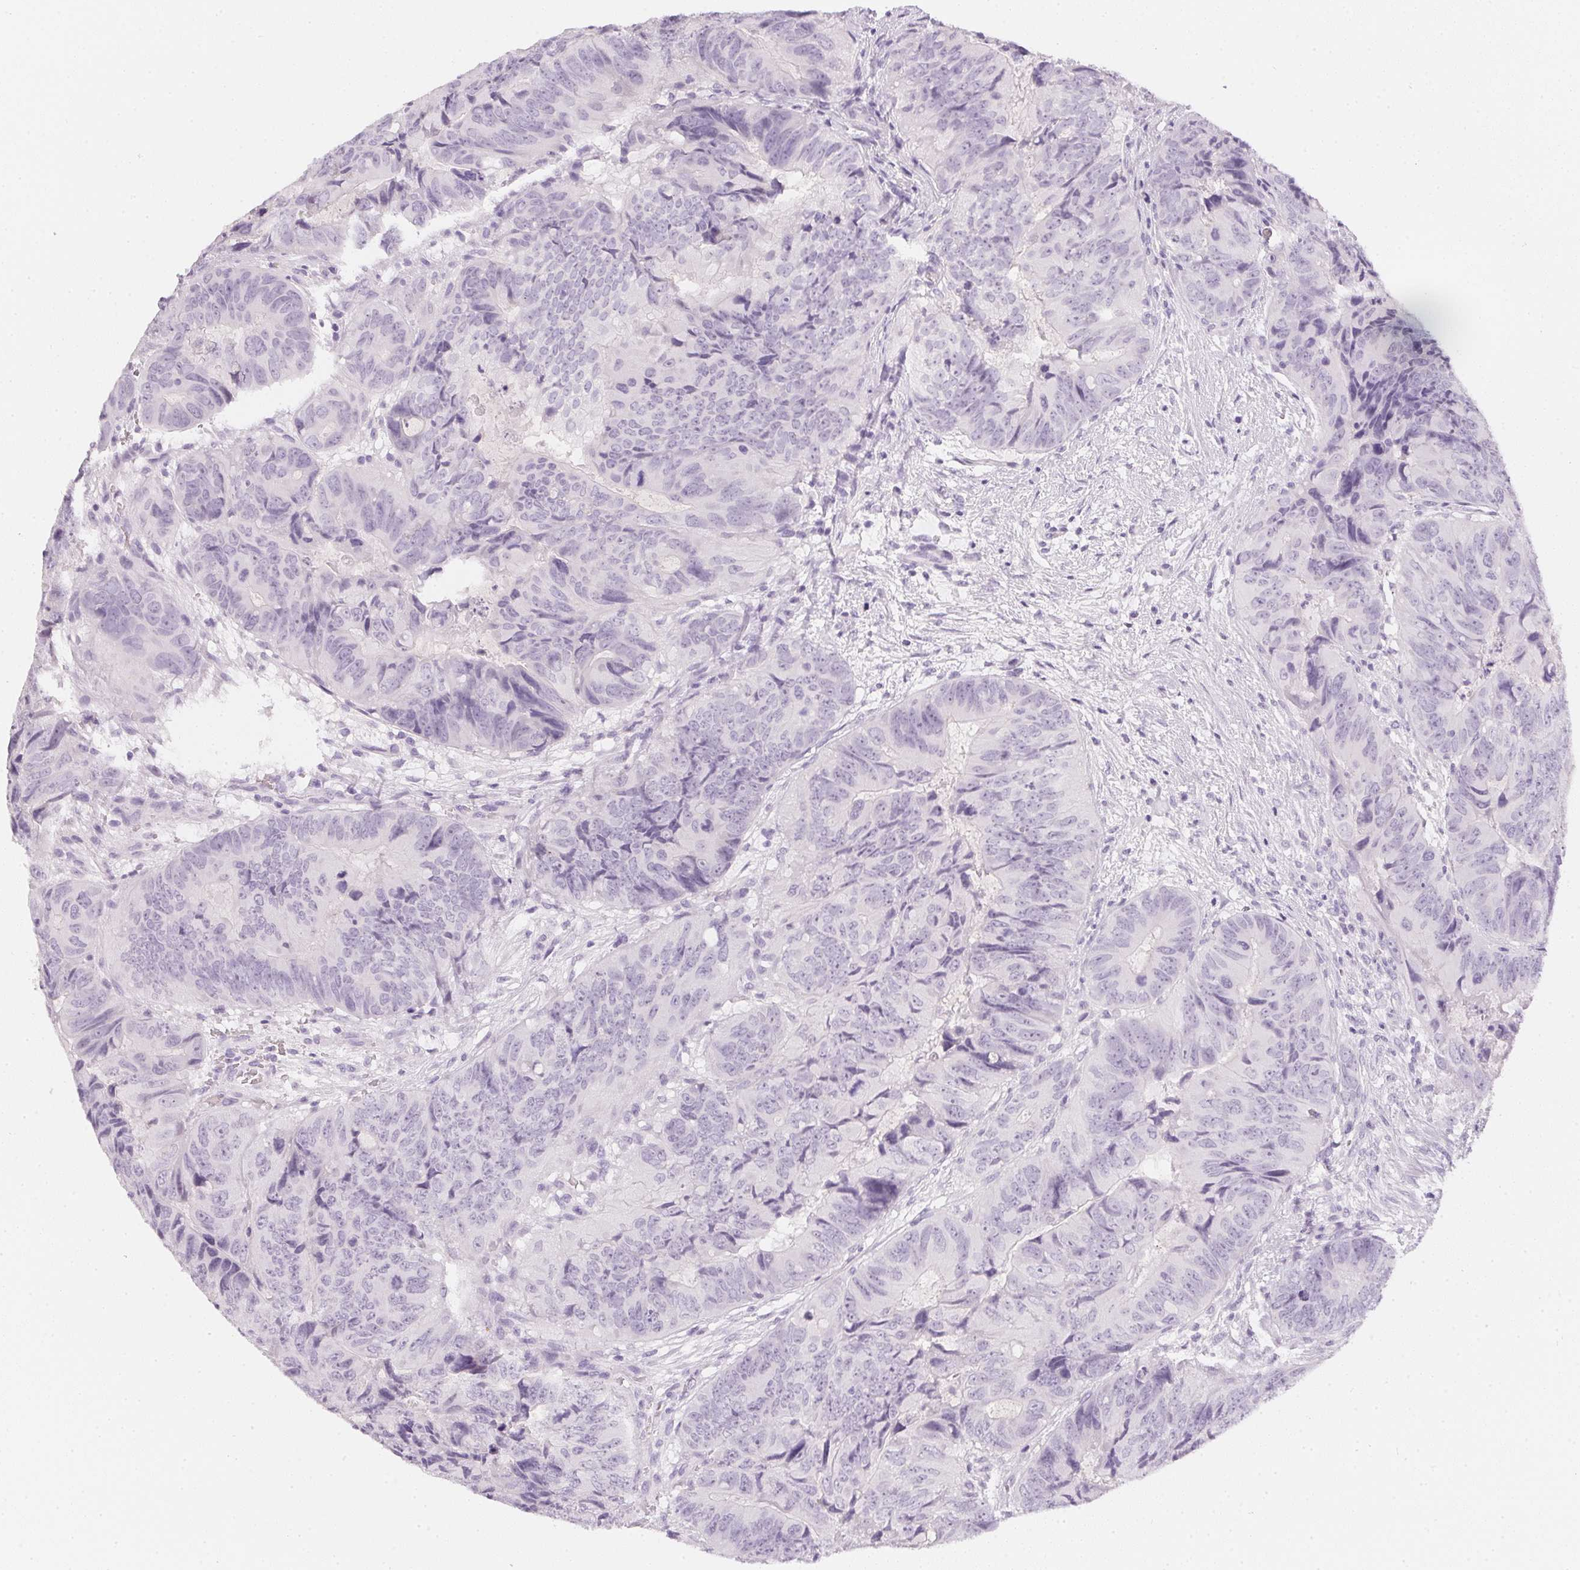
{"staining": {"intensity": "negative", "quantity": "none", "location": "none"}, "tissue": "colorectal cancer", "cell_type": "Tumor cells", "image_type": "cancer", "snomed": [{"axis": "morphology", "description": "Adenocarcinoma, NOS"}, {"axis": "topography", "description": "Colon"}], "caption": "Human adenocarcinoma (colorectal) stained for a protein using IHC exhibits no expression in tumor cells.", "gene": "PPY", "patient": {"sex": "male", "age": 79}}